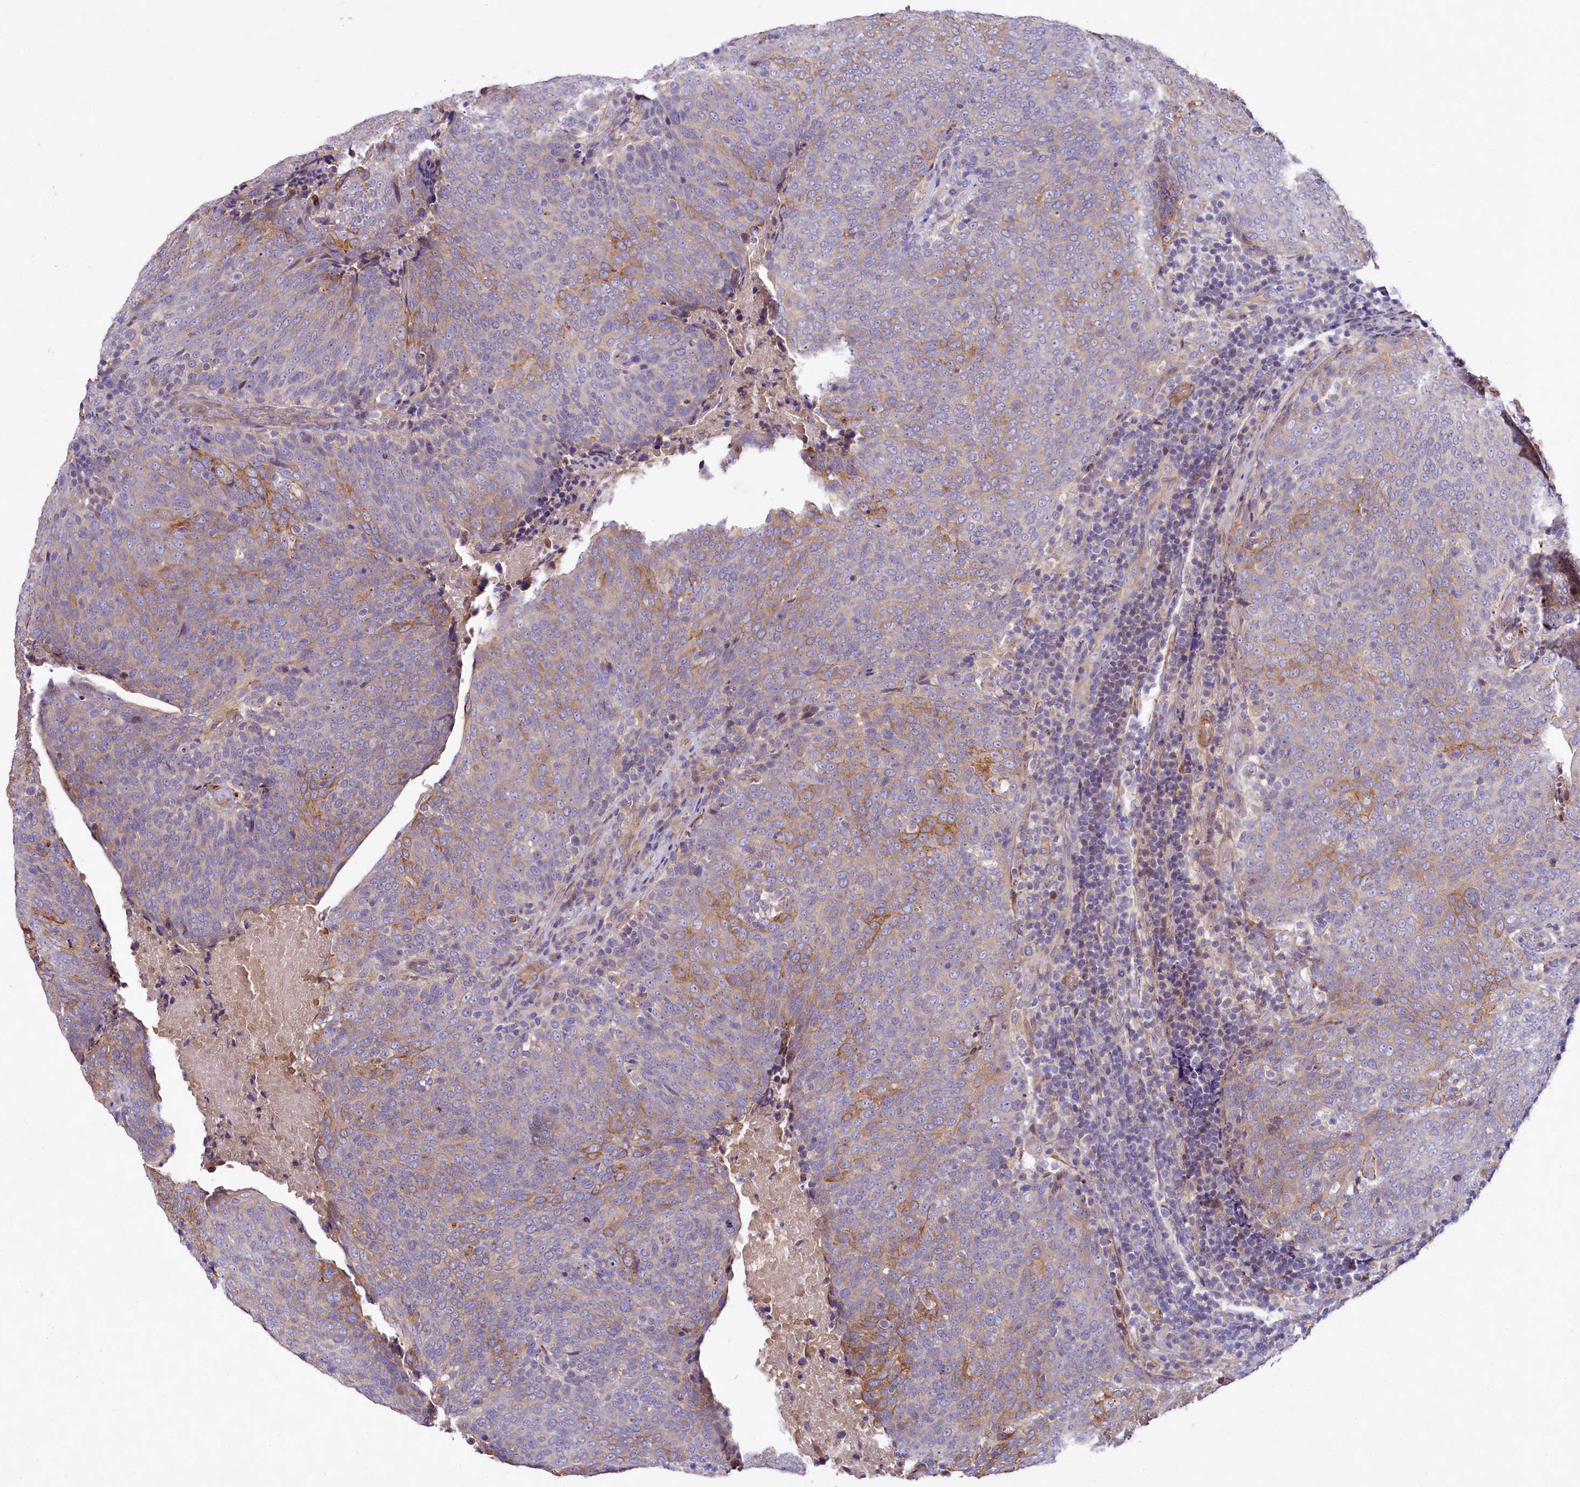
{"staining": {"intensity": "moderate", "quantity": "25%-75%", "location": "cytoplasmic/membranous"}, "tissue": "head and neck cancer", "cell_type": "Tumor cells", "image_type": "cancer", "snomed": [{"axis": "morphology", "description": "Squamous cell carcinoma, NOS"}, {"axis": "morphology", "description": "Squamous cell carcinoma, metastatic, NOS"}, {"axis": "topography", "description": "Lymph node"}, {"axis": "topography", "description": "Head-Neck"}], "caption": "A brown stain highlights moderate cytoplasmic/membranous expression of a protein in human head and neck cancer (squamous cell carcinoma) tumor cells.", "gene": "VPS11", "patient": {"sex": "male", "age": 62}}